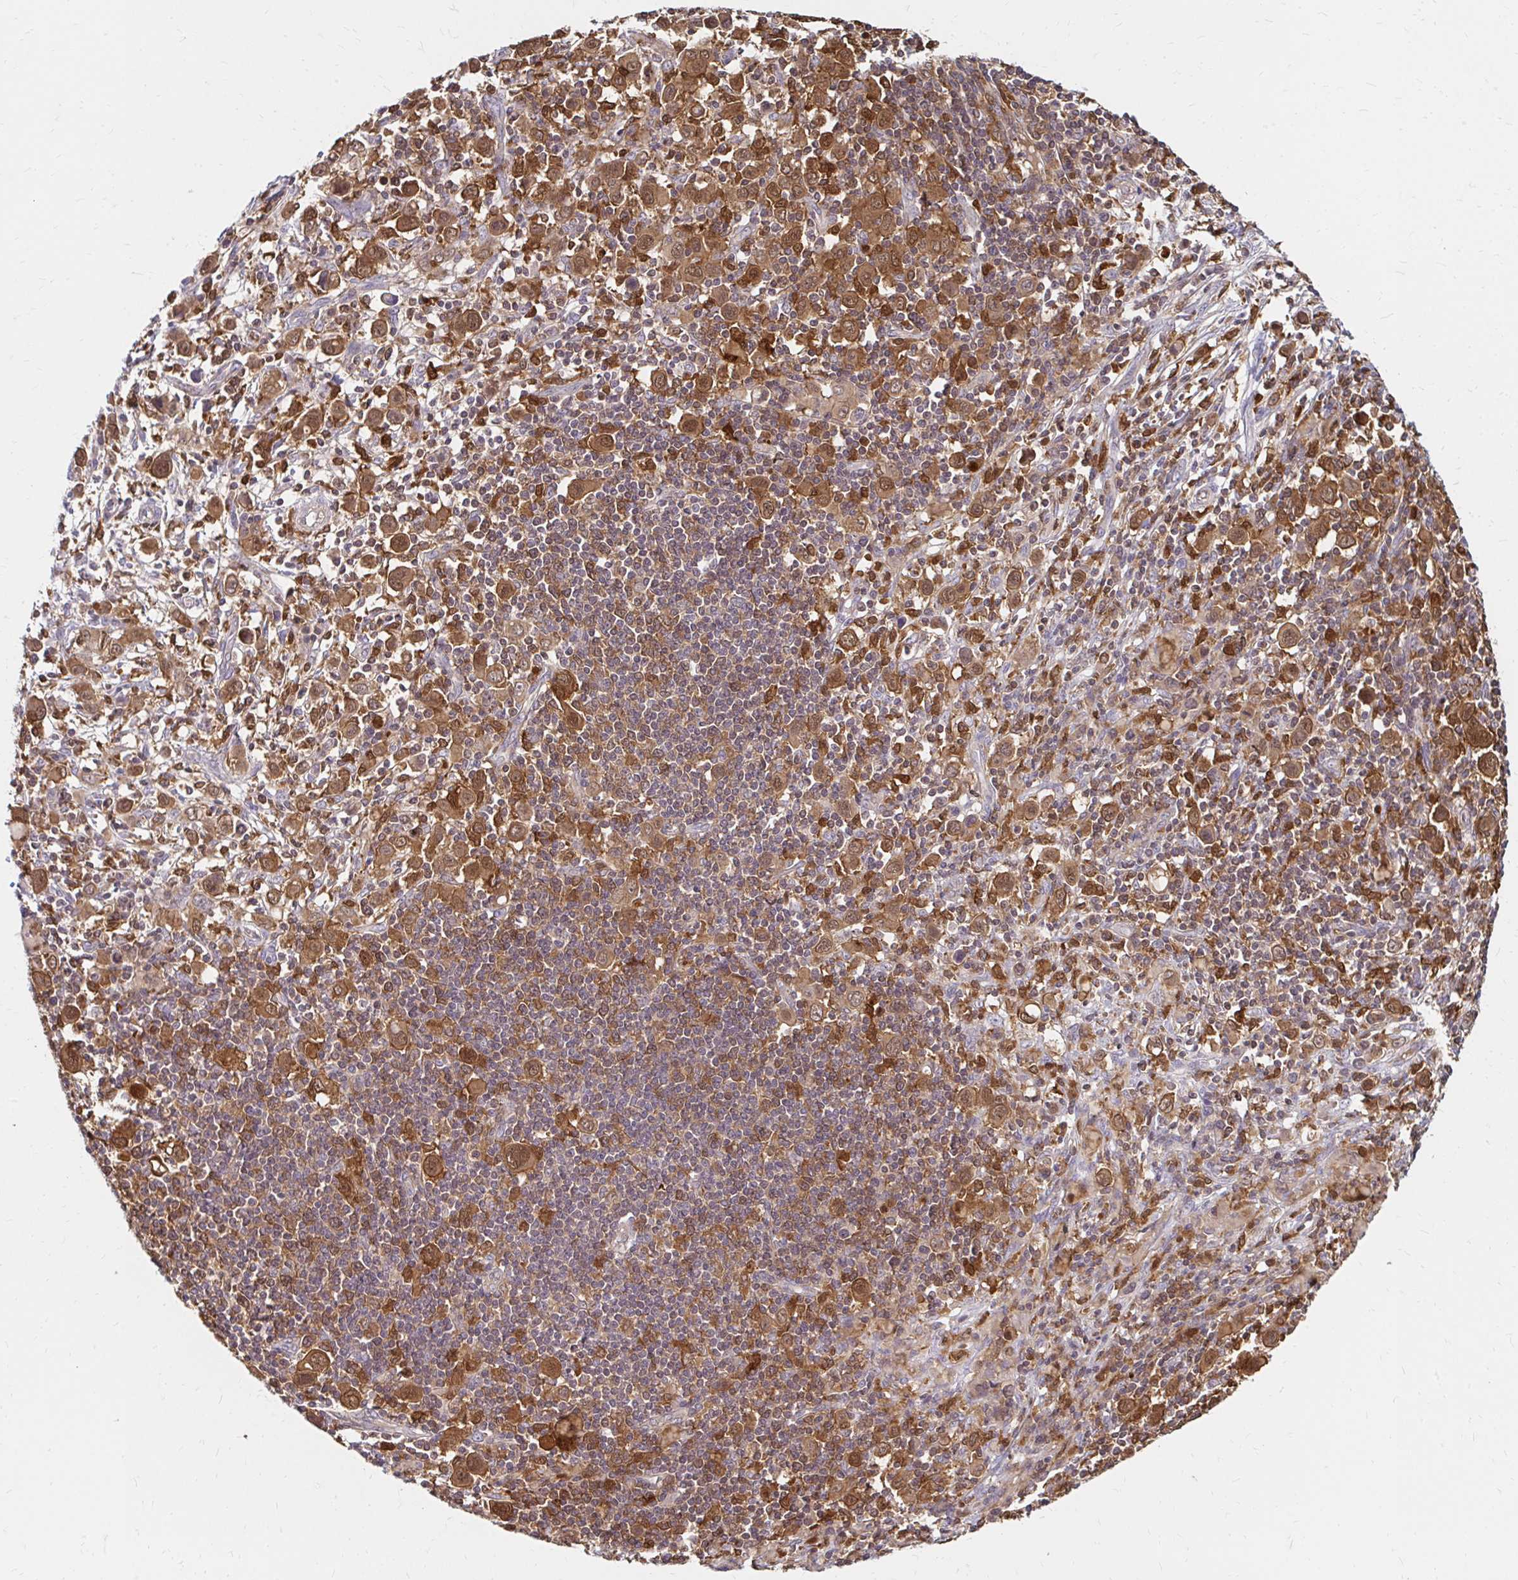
{"staining": {"intensity": "strong", "quantity": ">75%", "location": "cytoplasmic/membranous"}, "tissue": "stomach cancer", "cell_type": "Tumor cells", "image_type": "cancer", "snomed": [{"axis": "morphology", "description": "Adenocarcinoma, NOS"}, {"axis": "topography", "description": "Stomach, upper"}], "caption": "Adenocarcinoma (stomach) stained with IHC demonstrates strong cytoplasmic/membranous positivity in approximately >75% of tumor cells.", "gene": "PYCARD", "patient": {"sex": "male", "age": 75}}